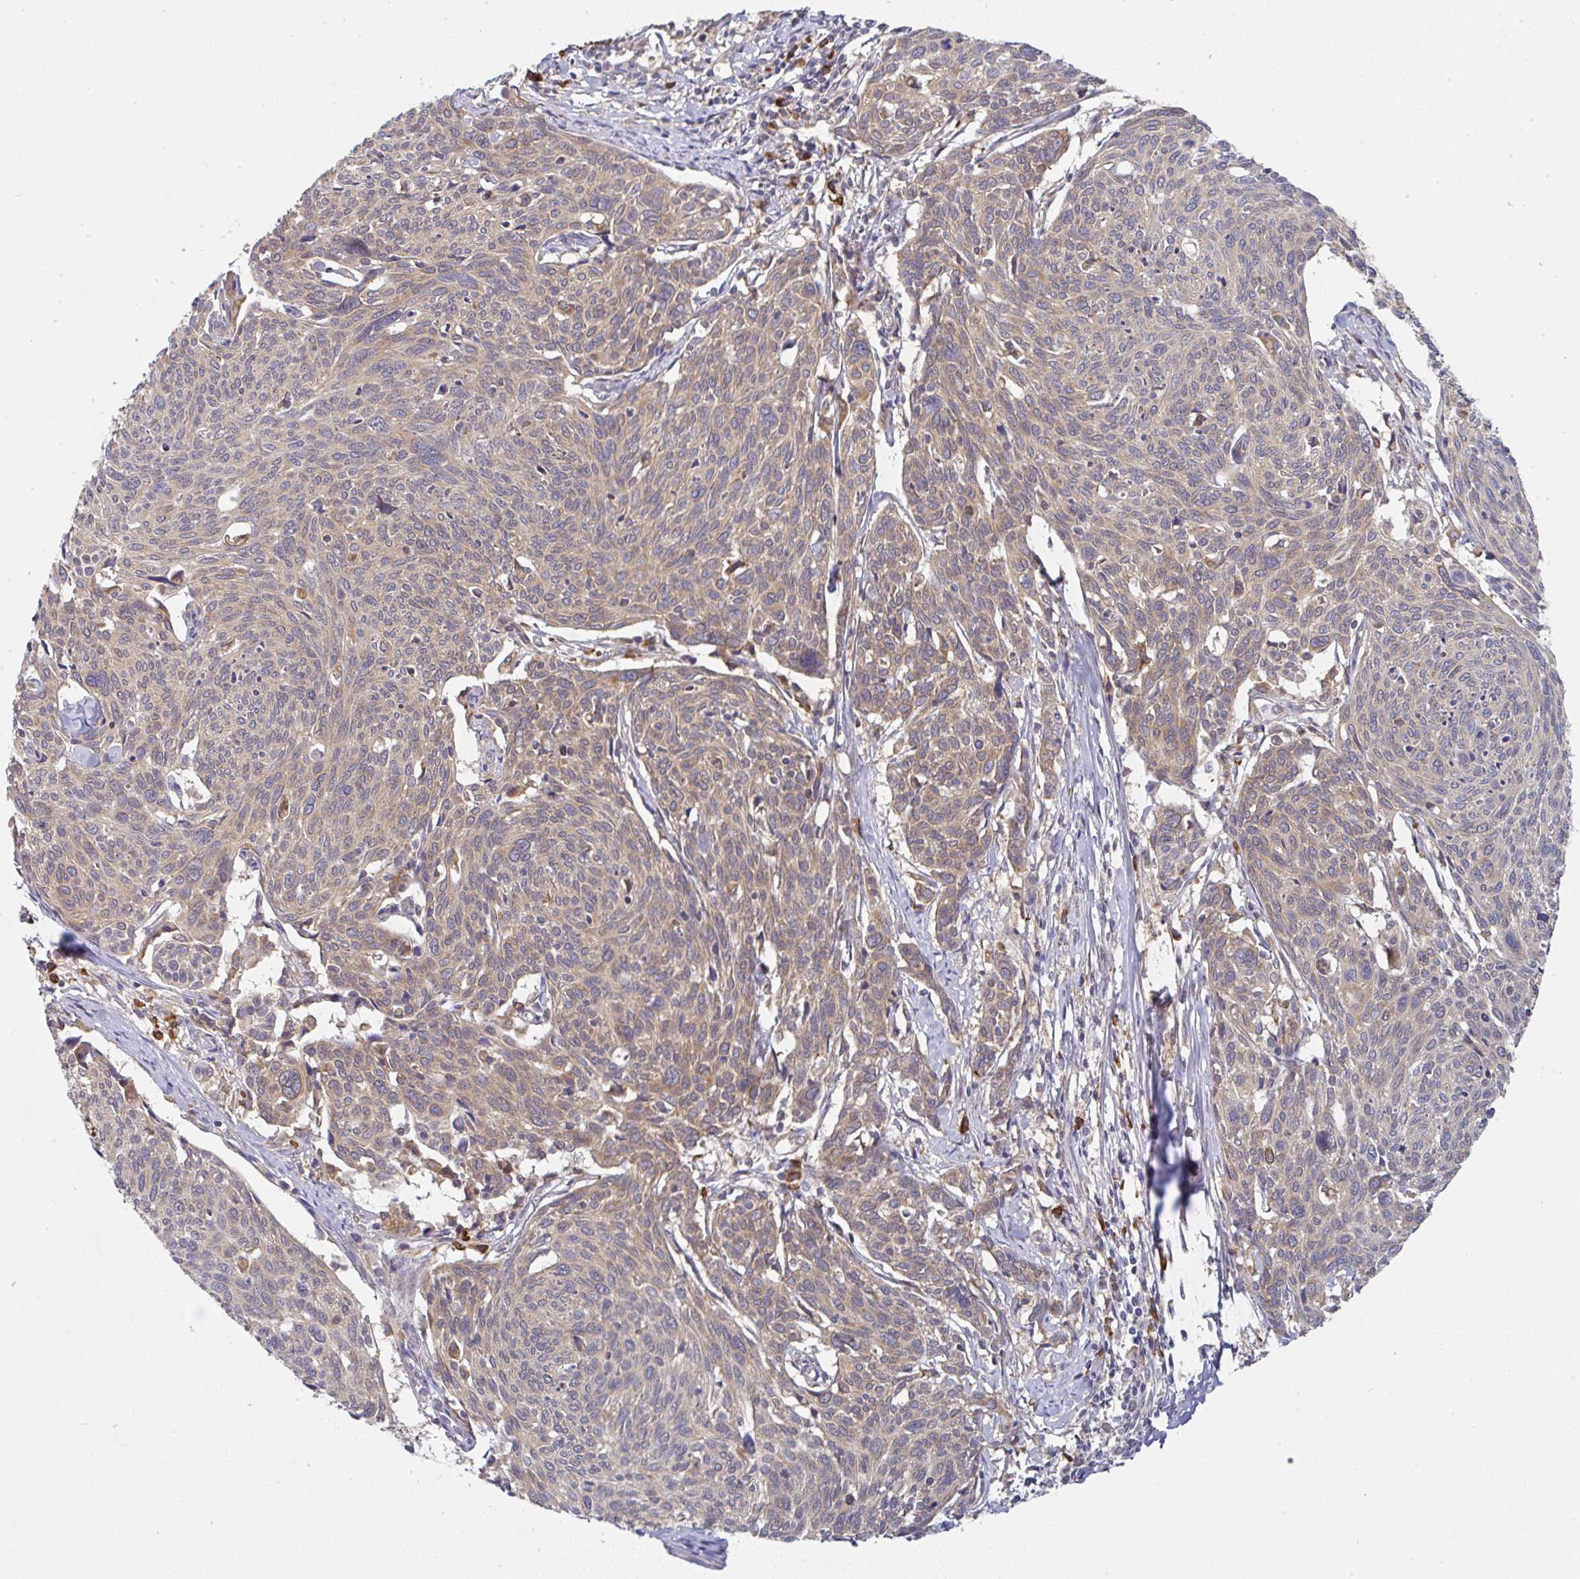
{"staining": {"intensity": "weak", "quantity": "25%-75%", "location": "cytoplasmic/membranous"}, "tissue": "cervical cancer", "cell_type": "Tumor cells", "image_type": "cancer", "snomed": [{"axis": "morphology", "description": "Squamous cell carcinoma, NOS"}, {"axis": "topography", "description": "Cervix"}], "caption": "This image reveals IHC staining of cervical cancer, with low weak cytoplasmic/membranous staining in about 25%-75% of tumor cells.", "gene": "DERL2", "patient": {"sex": "female", "age": 49}}